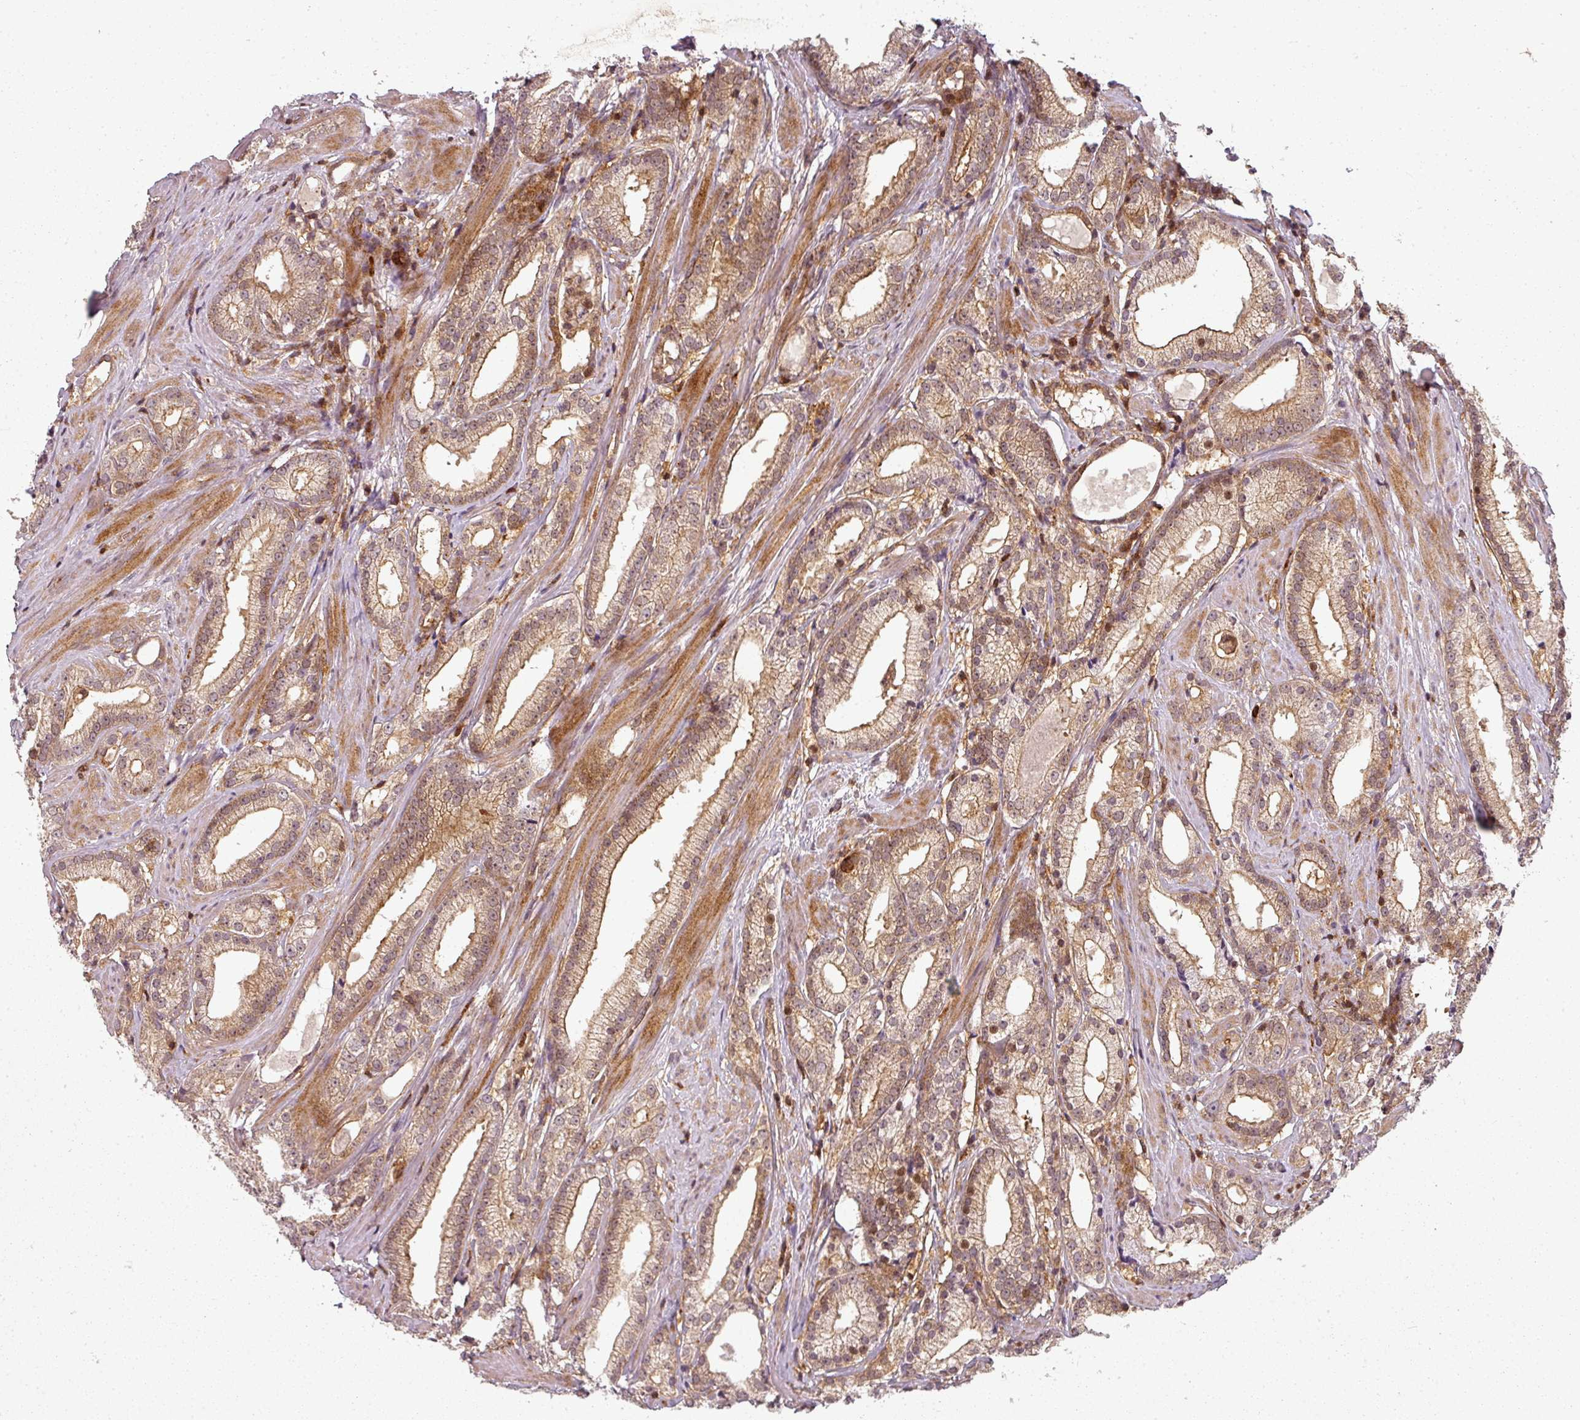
{"staining": {"intensity": "moderate", "quantity": "25%-75%", "location": "cytoplasmic/membranous"}, "tissue": "prostate cancer", "cell_type": "Tumor cells", "image_type": "cancer", "snomed": [{"axis": "morphology", "description": "Adenocarcinoma, Low grade"}, {"axis": "topography", "description": "Prostate"}], "caption": "The photomicrograph shows a brown stain indicating the presence of a protein in the cytoplasmic/membranous of tumor cells in prostate low-grade adenocarcinoma.", "gene": "CLIC1", "patient": {"sex": "male", "age": 57}}